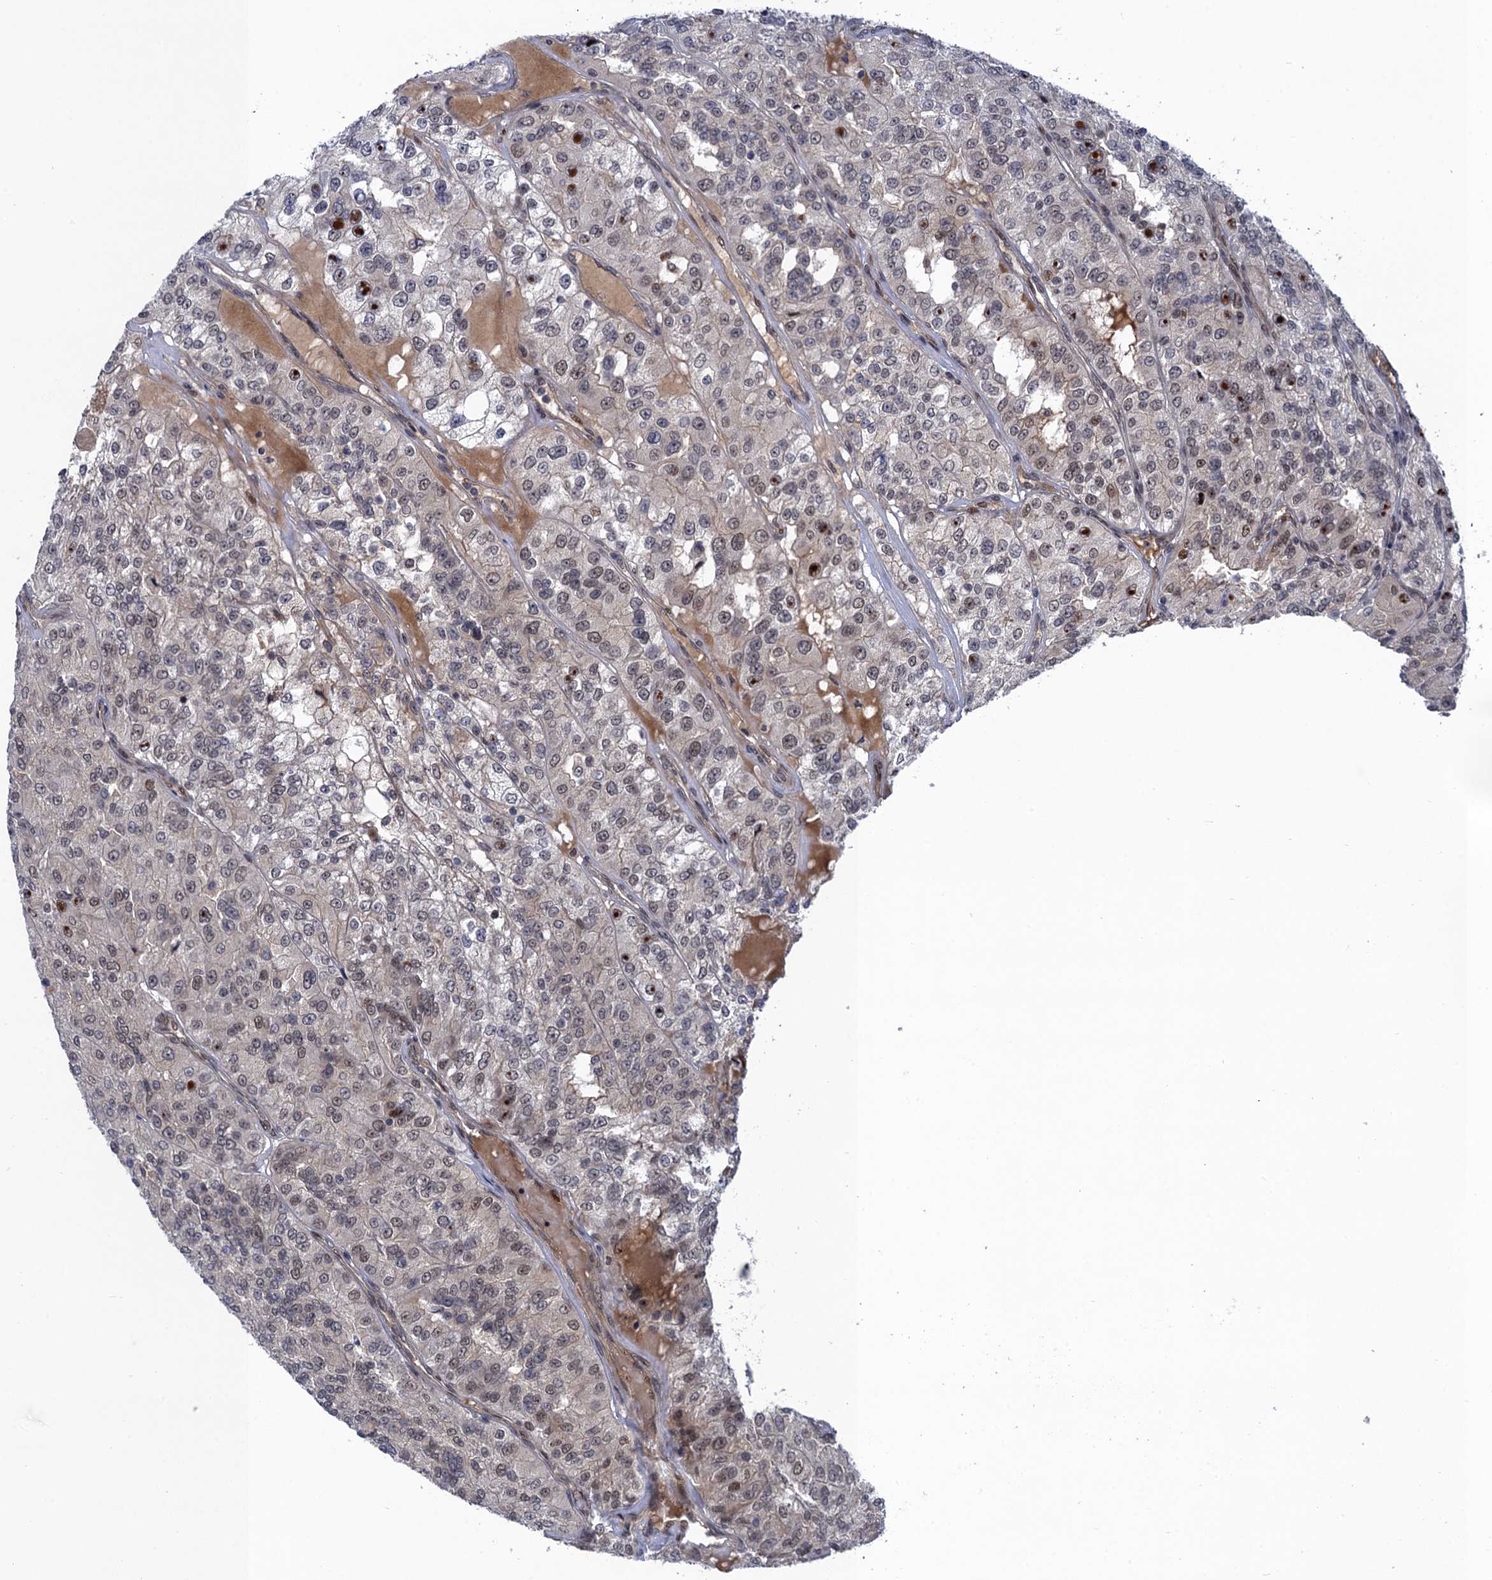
{"staining": {"intensity": "moderate", "quantity": "<25%", "location": "nuclear"}, "tissue": "renal cancer", "cell_type": "Tumor cells", "image_type": "cancer", "snomed": [{"axis": "morphology", "description": "Adenocarcinoma, NOS"}, {"axis": "topography", "description": "Kidney"}], "caption": "Brown immunohistochemical staining in human adenocarcinoma (renal) shows moderate nuclear staining in about <25% of tumor cells. (DAB (3,3'-diaminobenzidine) IHC, brown staining for protein, blue staining for nuclei).", "gene": "NEK8", "patient": {"sex": "female", "age": 63}}